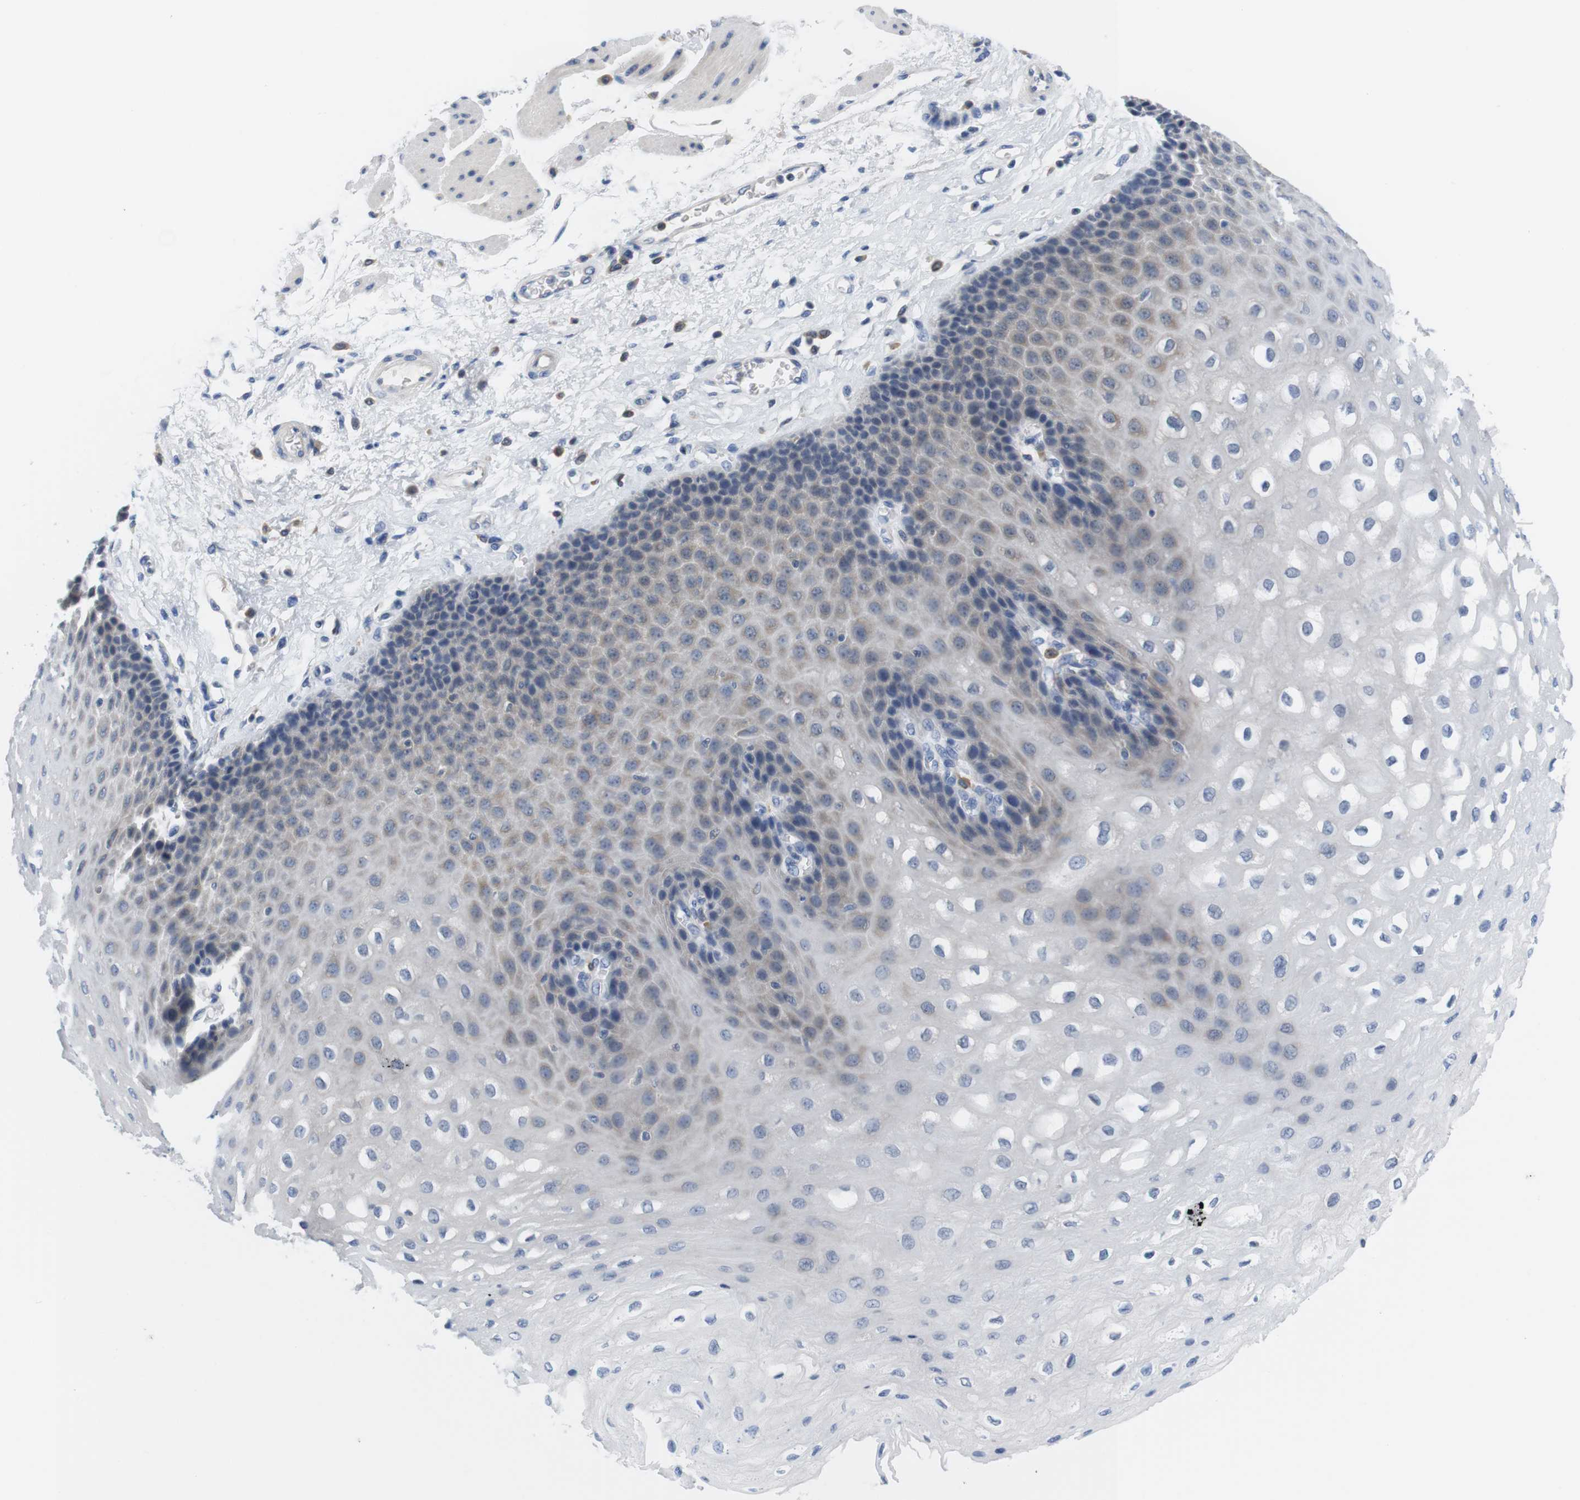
{"staining": {"intensity": "weak", "quantity": "<25%", "location": "cytoplasmic/membranous"}, "tissue": "esophagus", "cell_type": "Squamous epithelial cells", "image_type": "normal", "snomed": [{"axis": "morphology", "description": "Normal tissue, NOS"}, {"axis": "topography", "description": "Esophagus"}], "caption": "This is an immunohistochemistry photomicrograph of benign human esophagus. There is no expression in squamous epithelial cells.", "gene": "CNGA2", "patient": {"sex": "female", "age": 72}}